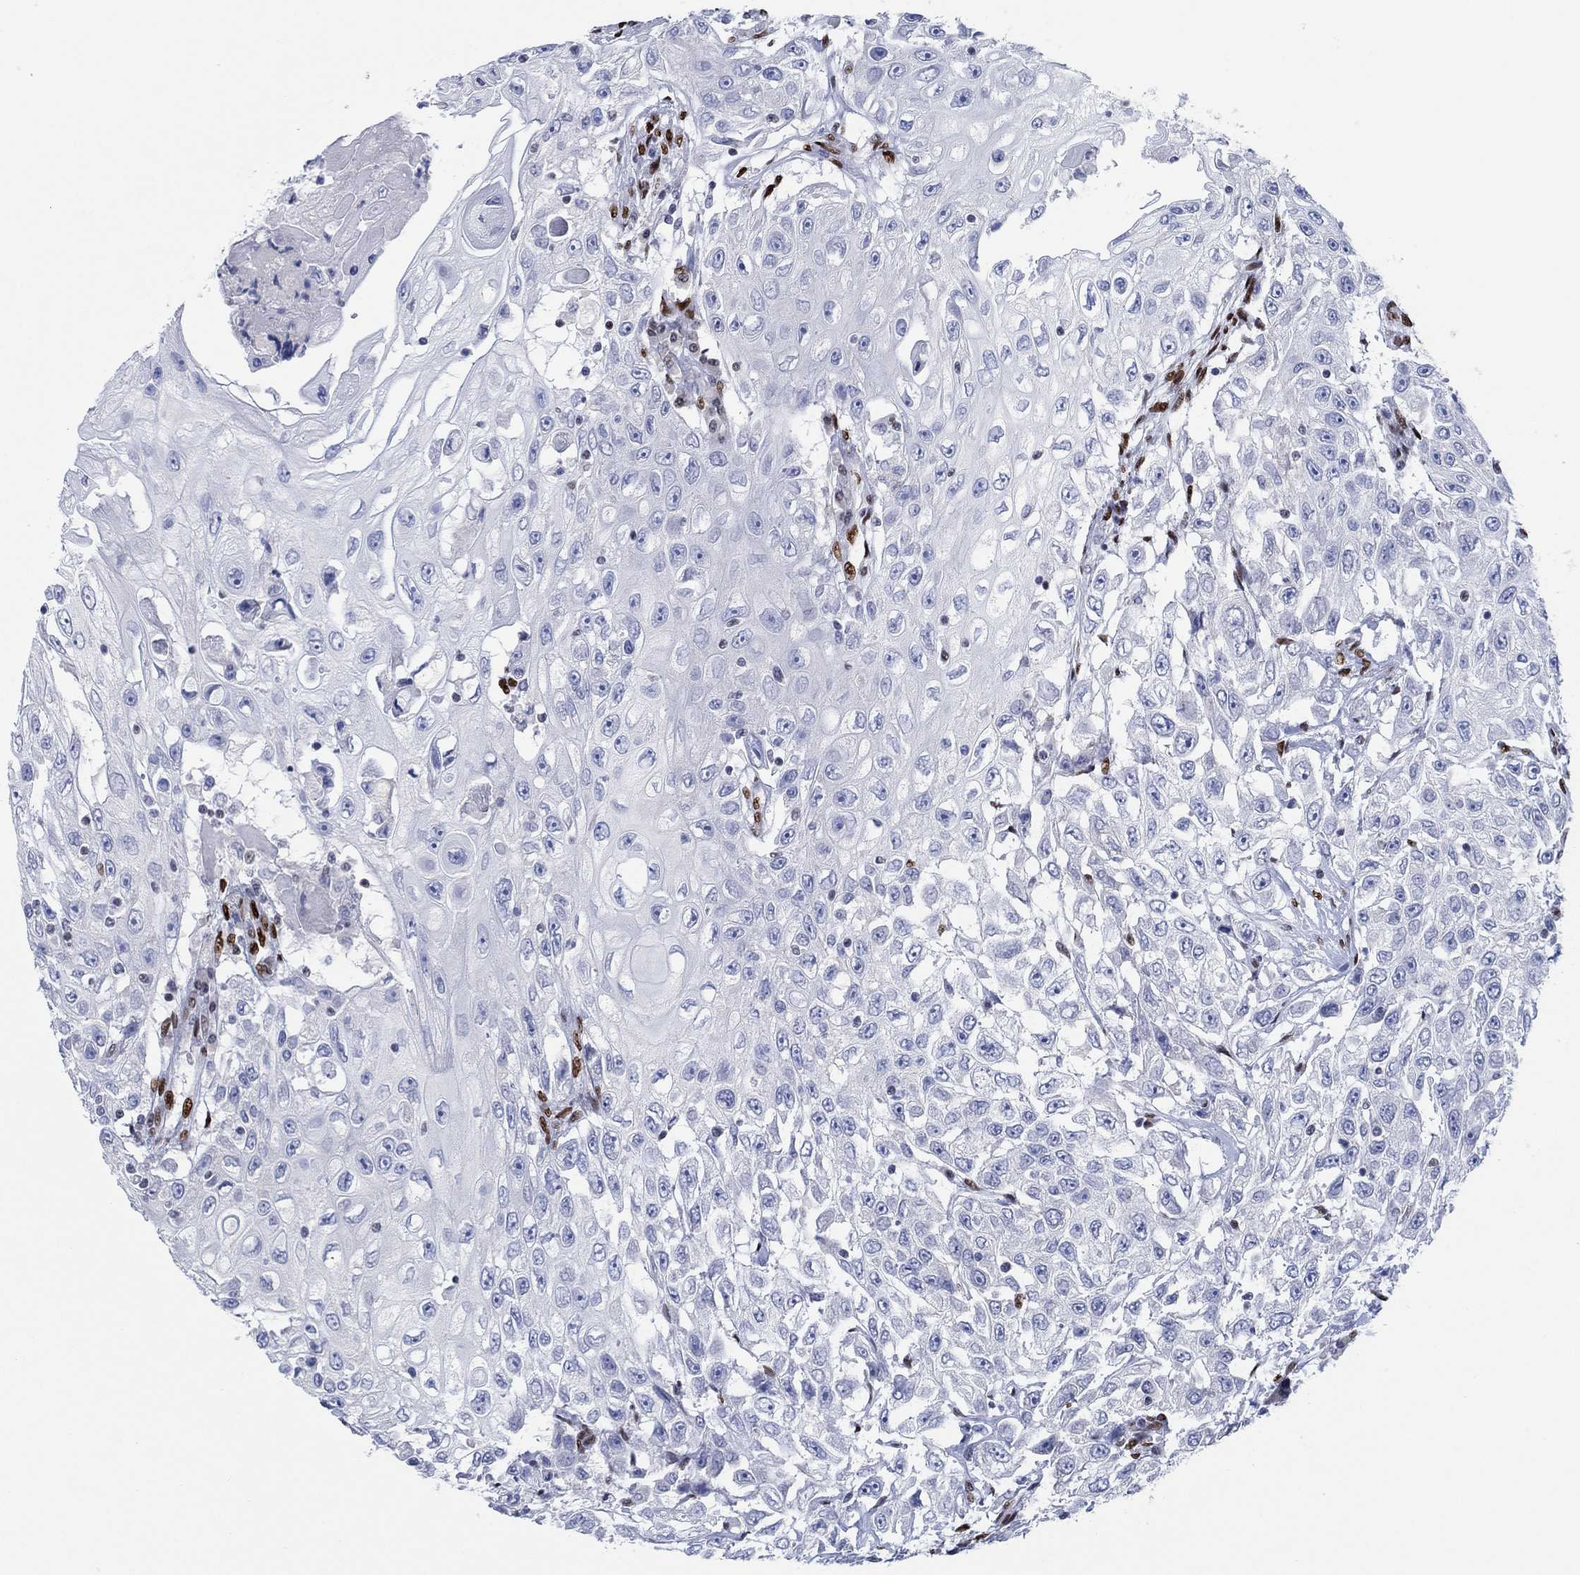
{"staining": {"intensity": "negative", "quantity": "none", "location": "none"}, "tissue": "urothelial cancer", "cell_type": "Tumor cells", "image_type": "cancer", "snomed": [{"axis": "morphology", "description": "Urothelial carcinoma, High grade"}, {"axis": "topography", "description": "Urinary bladder"}], "caption": "The histopathology image displays no staining of tumor cells in urothelial cancer. The staining is performed using DAB brown chromogen with nuclei counter-stained in using hematoxylin.", "gene": "ZEB1", "patient": {"sex": "female", "age": 56}}